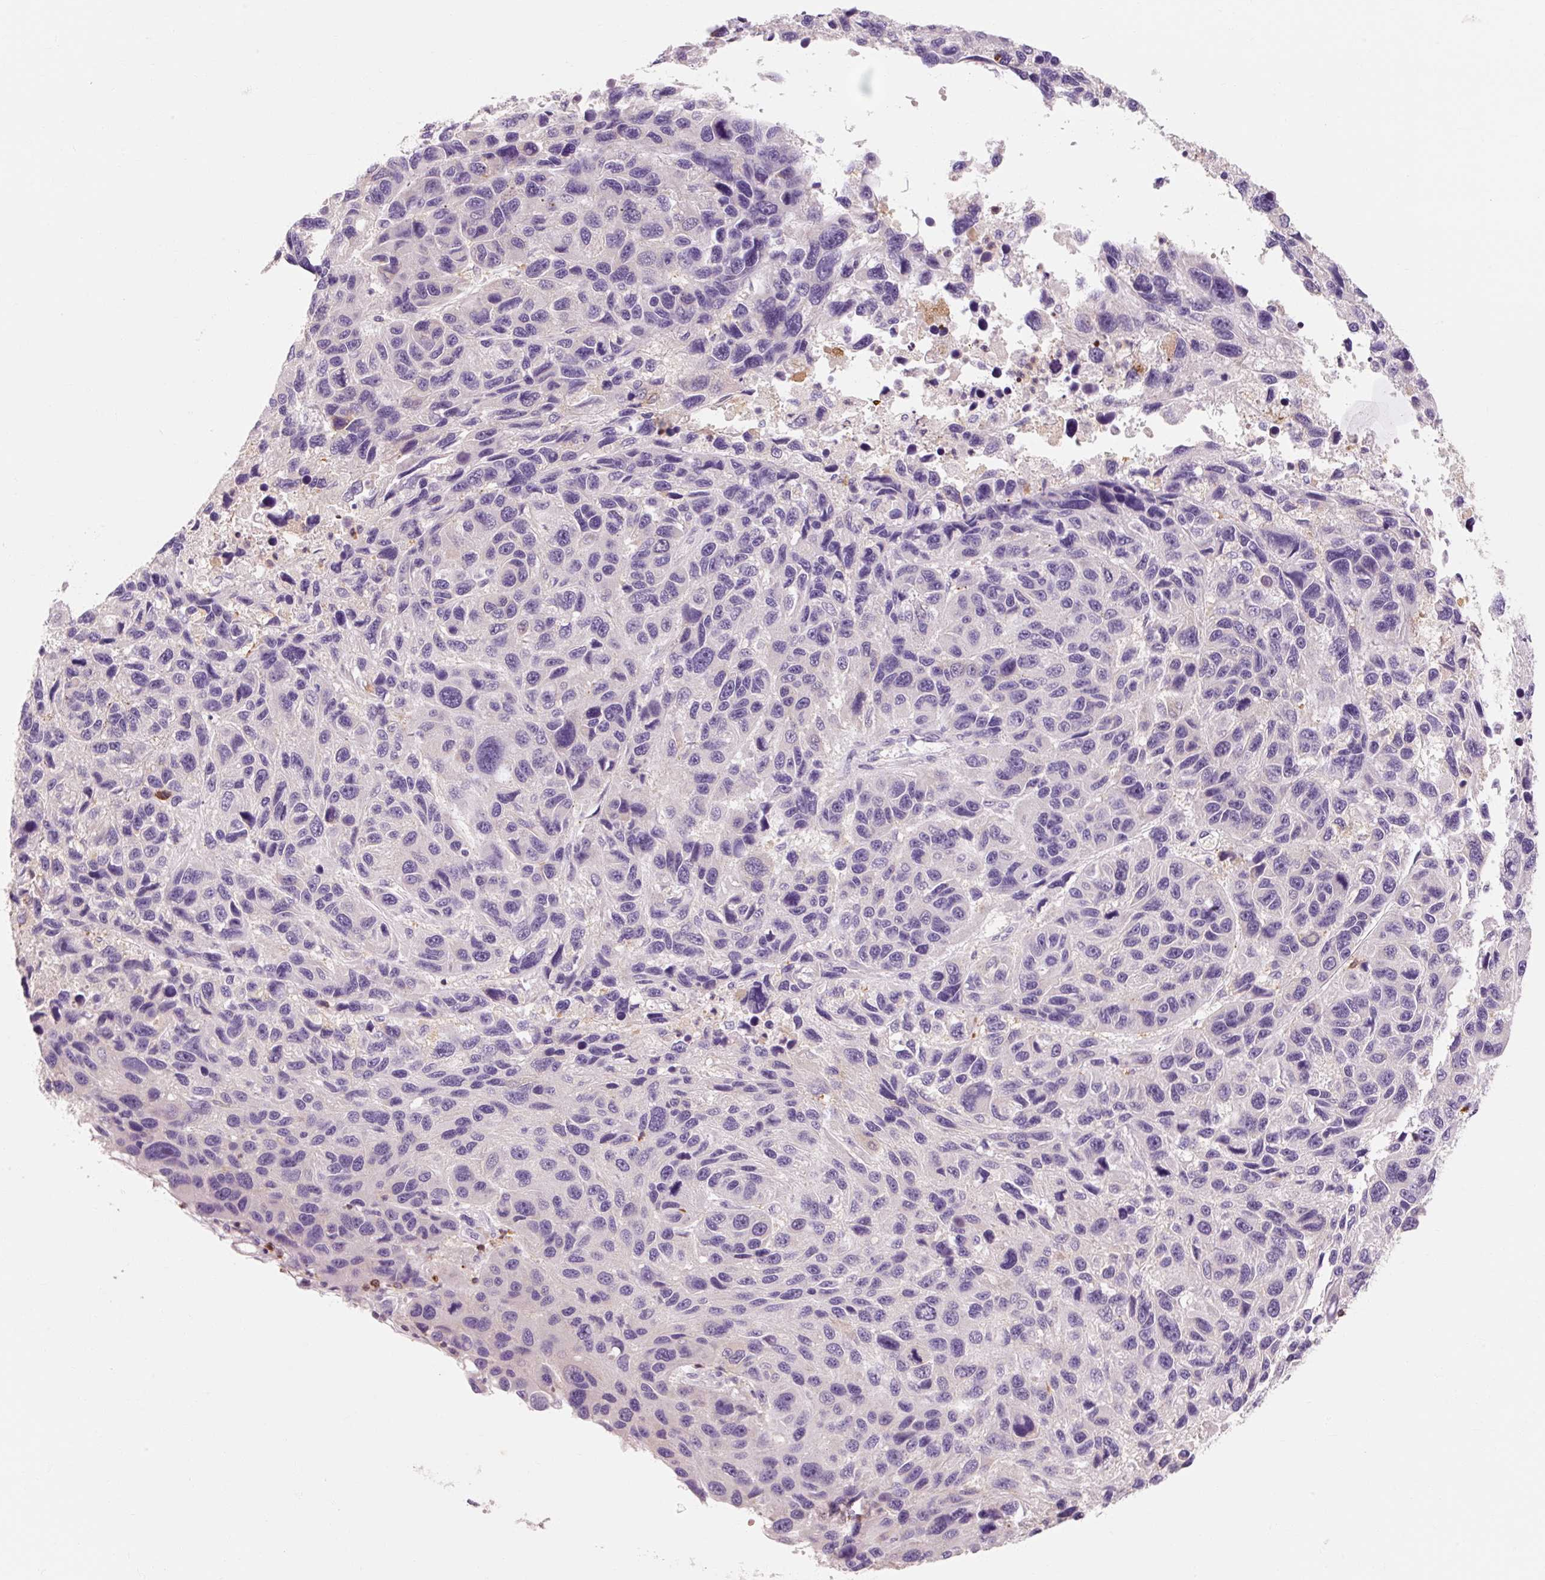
{"staining": {"intensity": "negative", "quantity": "none", "location": "none"}, "tissue": "melanoma", "cell_type": "Tumor cells", "image_type": "cancer", "snomed": [{"axis": "morphology", "description": "Malignant melanoma, NOS"}, {"axis": "topography", "description": "Skin"}], "caption": "This is a micrograph of immunohistochemistry (IHC) staining of malignant melanoma, which shows no positivity in tumor cells.", "gene": "OR8K1", "patient": {"sex": "male", "age": 53}}